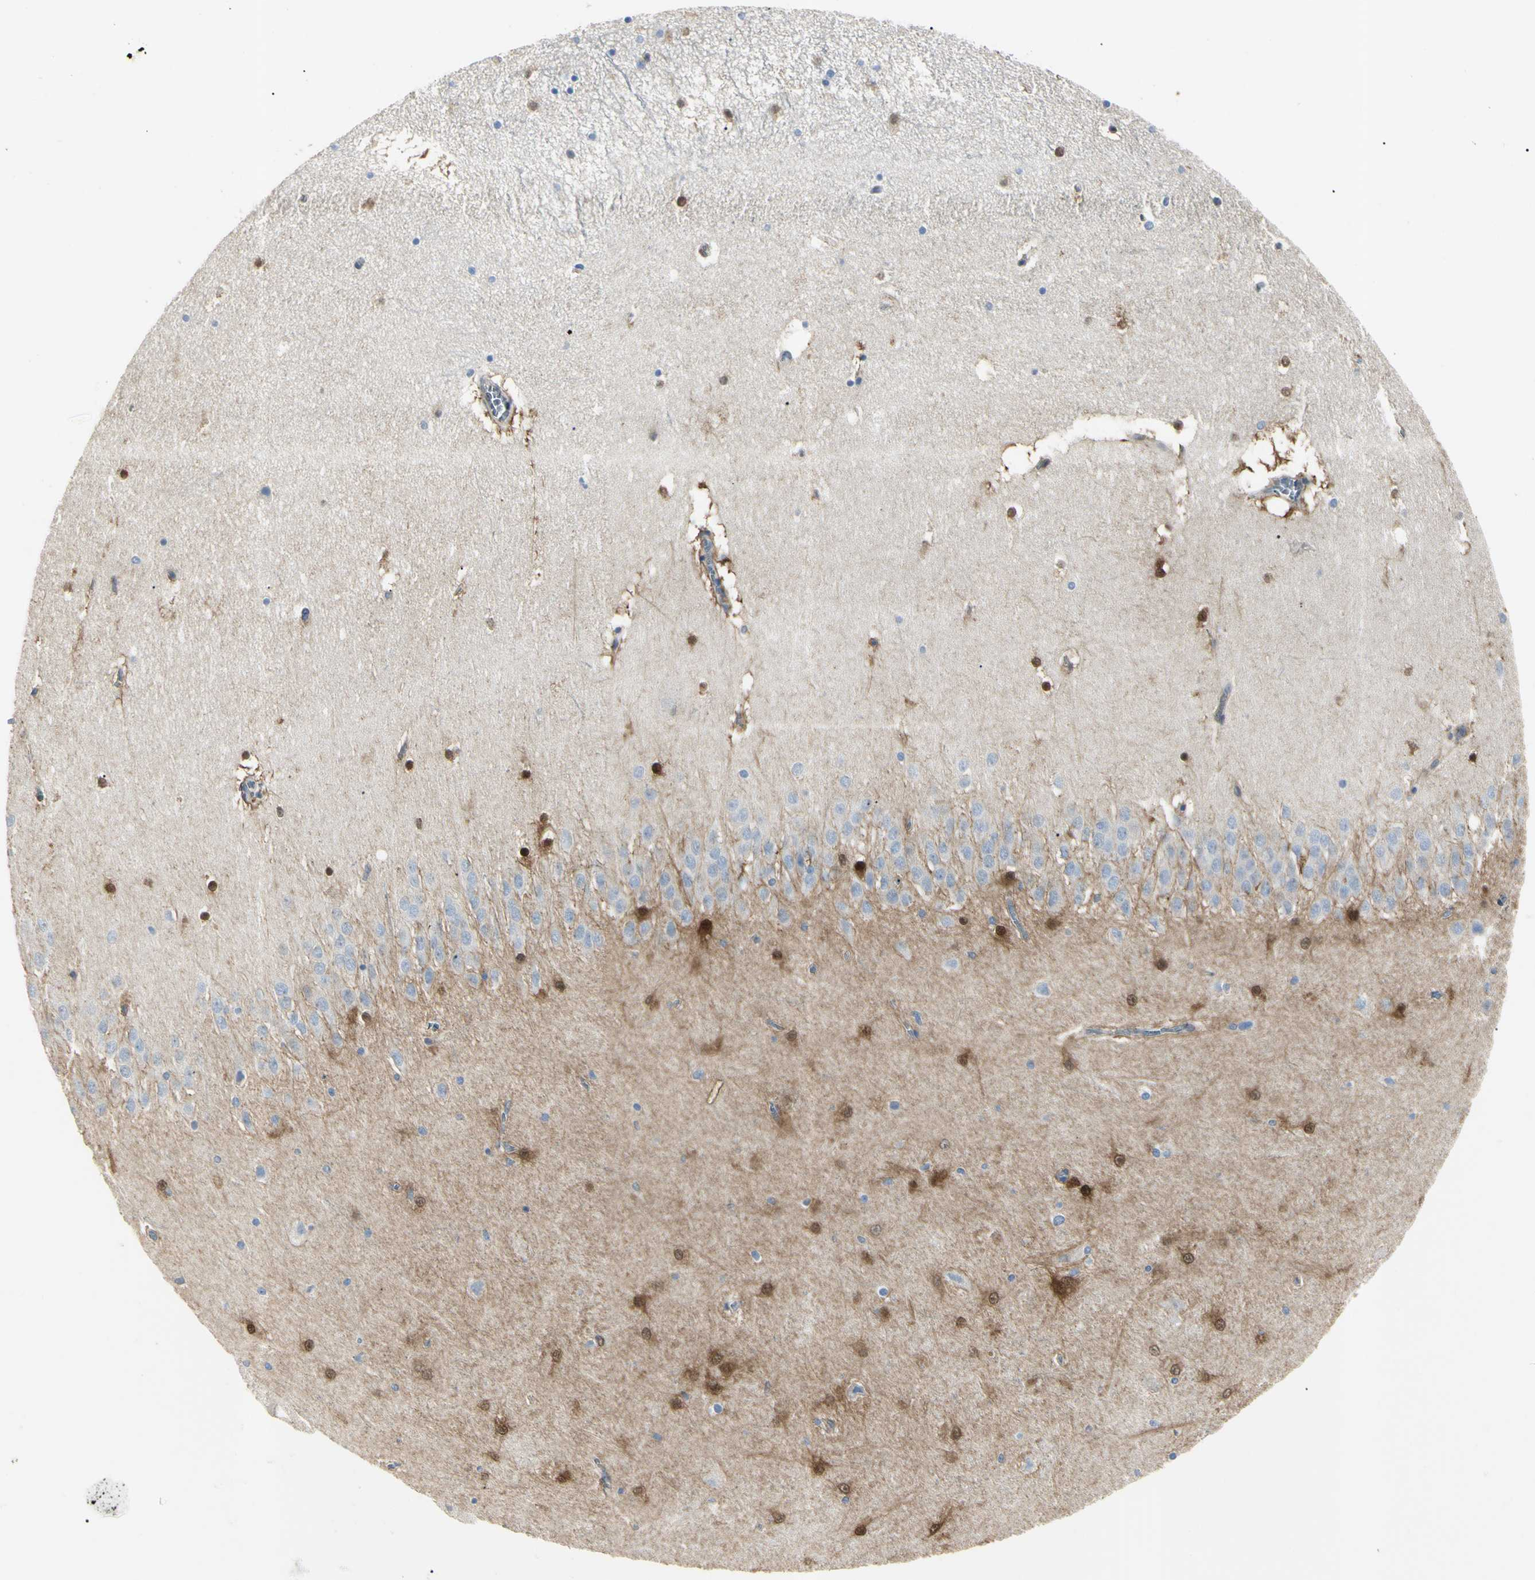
{"staining": {"intensity": "strong", "quantity": "<25%", "location": "cytoplasmic/membranous,nuclear"}, "tissue": "hippocampus", "cell_type": "Glial cells", "image_type": "normal", "snomed": [{"axis": "morphology", "description": "Normal tissue, NOS"}, {"axis": "topography", "description": "Hippocampus"}], "caption": "The immunohistochemical stain shows strong cytoplasmic/membranous,nuclear positivity in glial cells of unremarkable hippocampus.", "gene": "AKR1C3", "patient": {"sex": "male", "age": 45}}